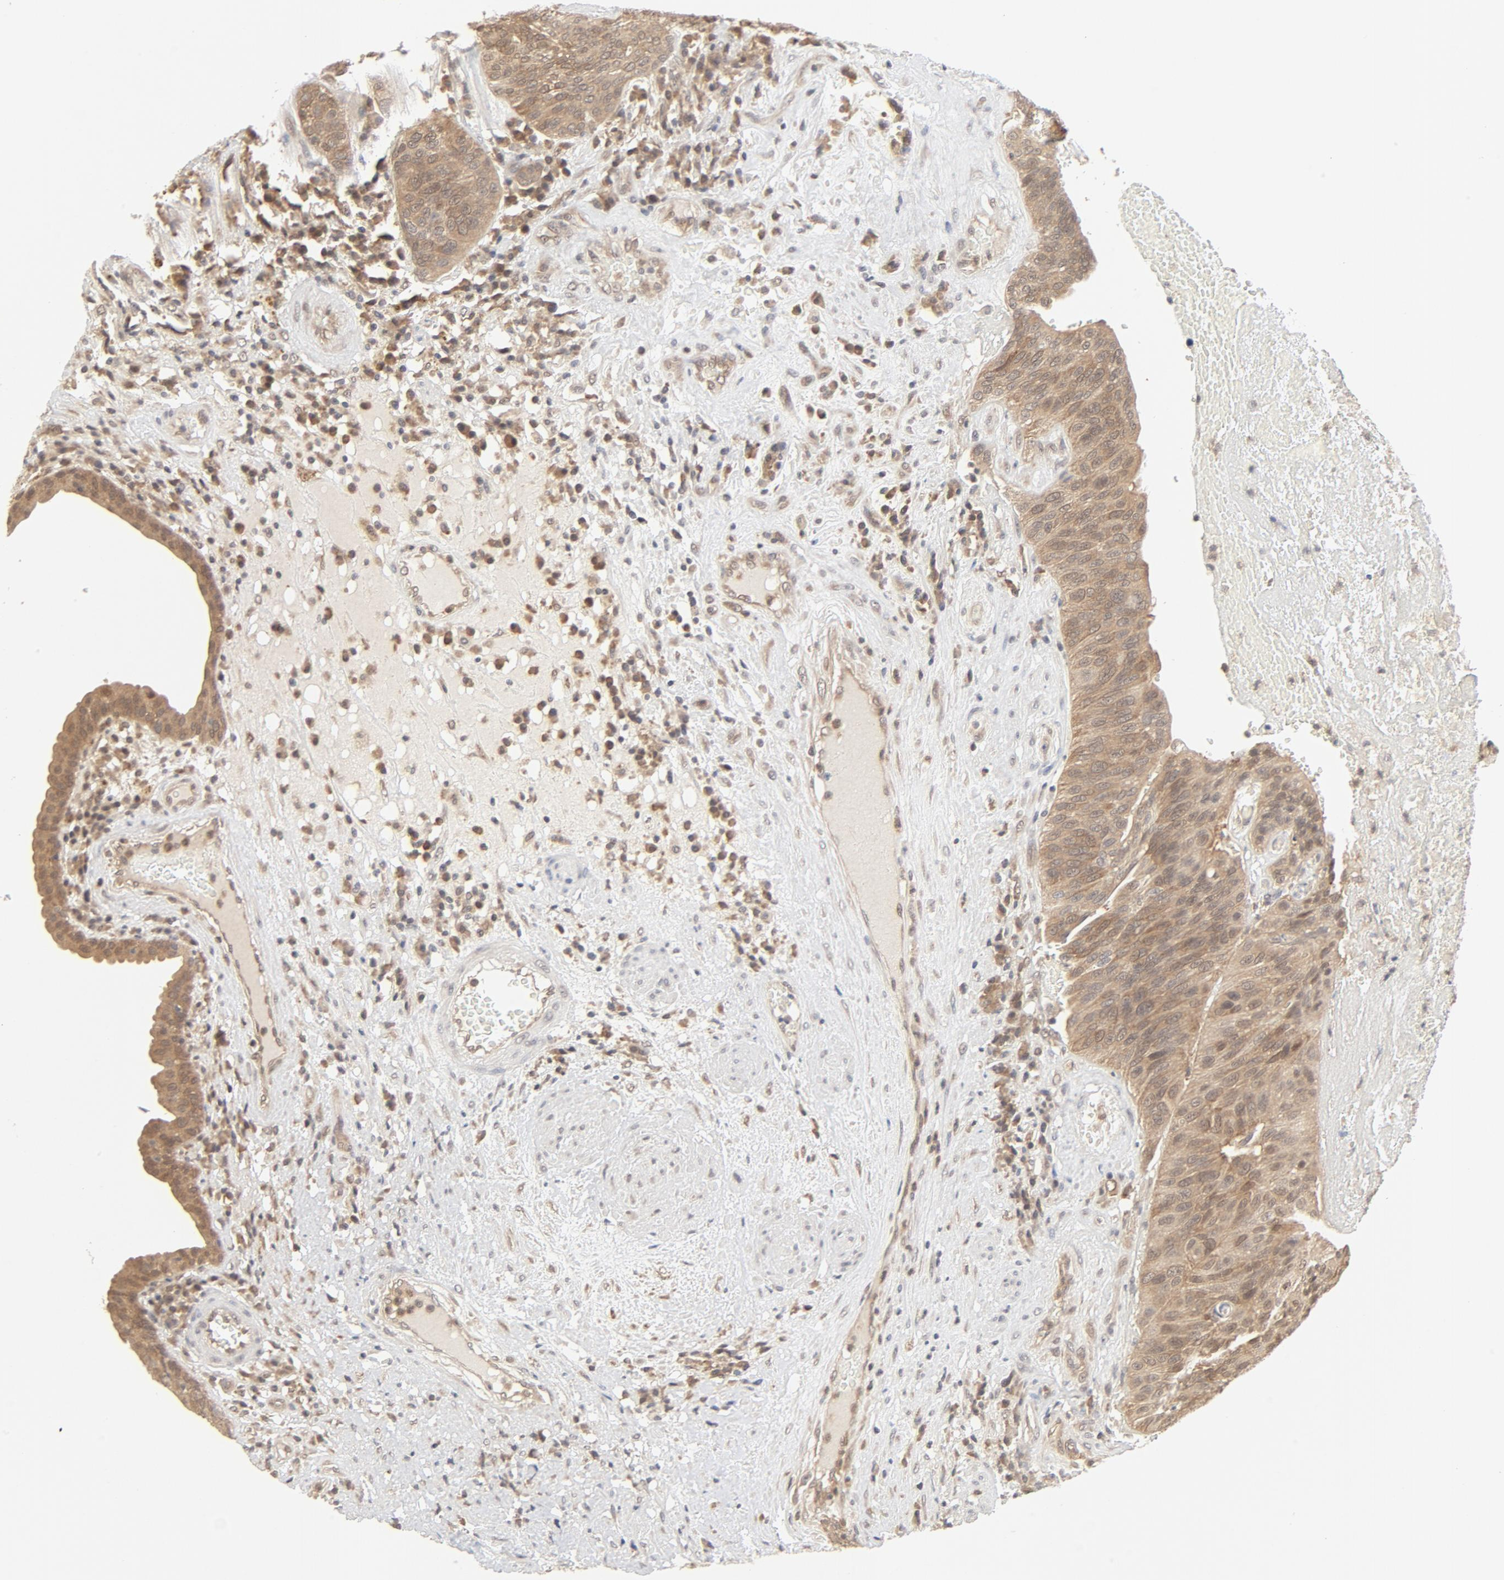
{"staining": {"intensity": "moderate", "quantity": "25%-75%", "location": "cytoplasmic/membranous,nuclear"}, "tissue": "urothelial cancer", "cell_type": "Tumor cells", "image_type": "cancer", "snomed": [{"axis": "morphology", "description": "Urothelial carcinoma, High grade"}, {"axis": "topography", "description": "Urinary bladder"}], "caption": "Urothelial cancer stained with a protein marker shows moderate staining in tumor cells.", "gene": "NEDD8", "patient": {"sex": "male", "age": 66}}